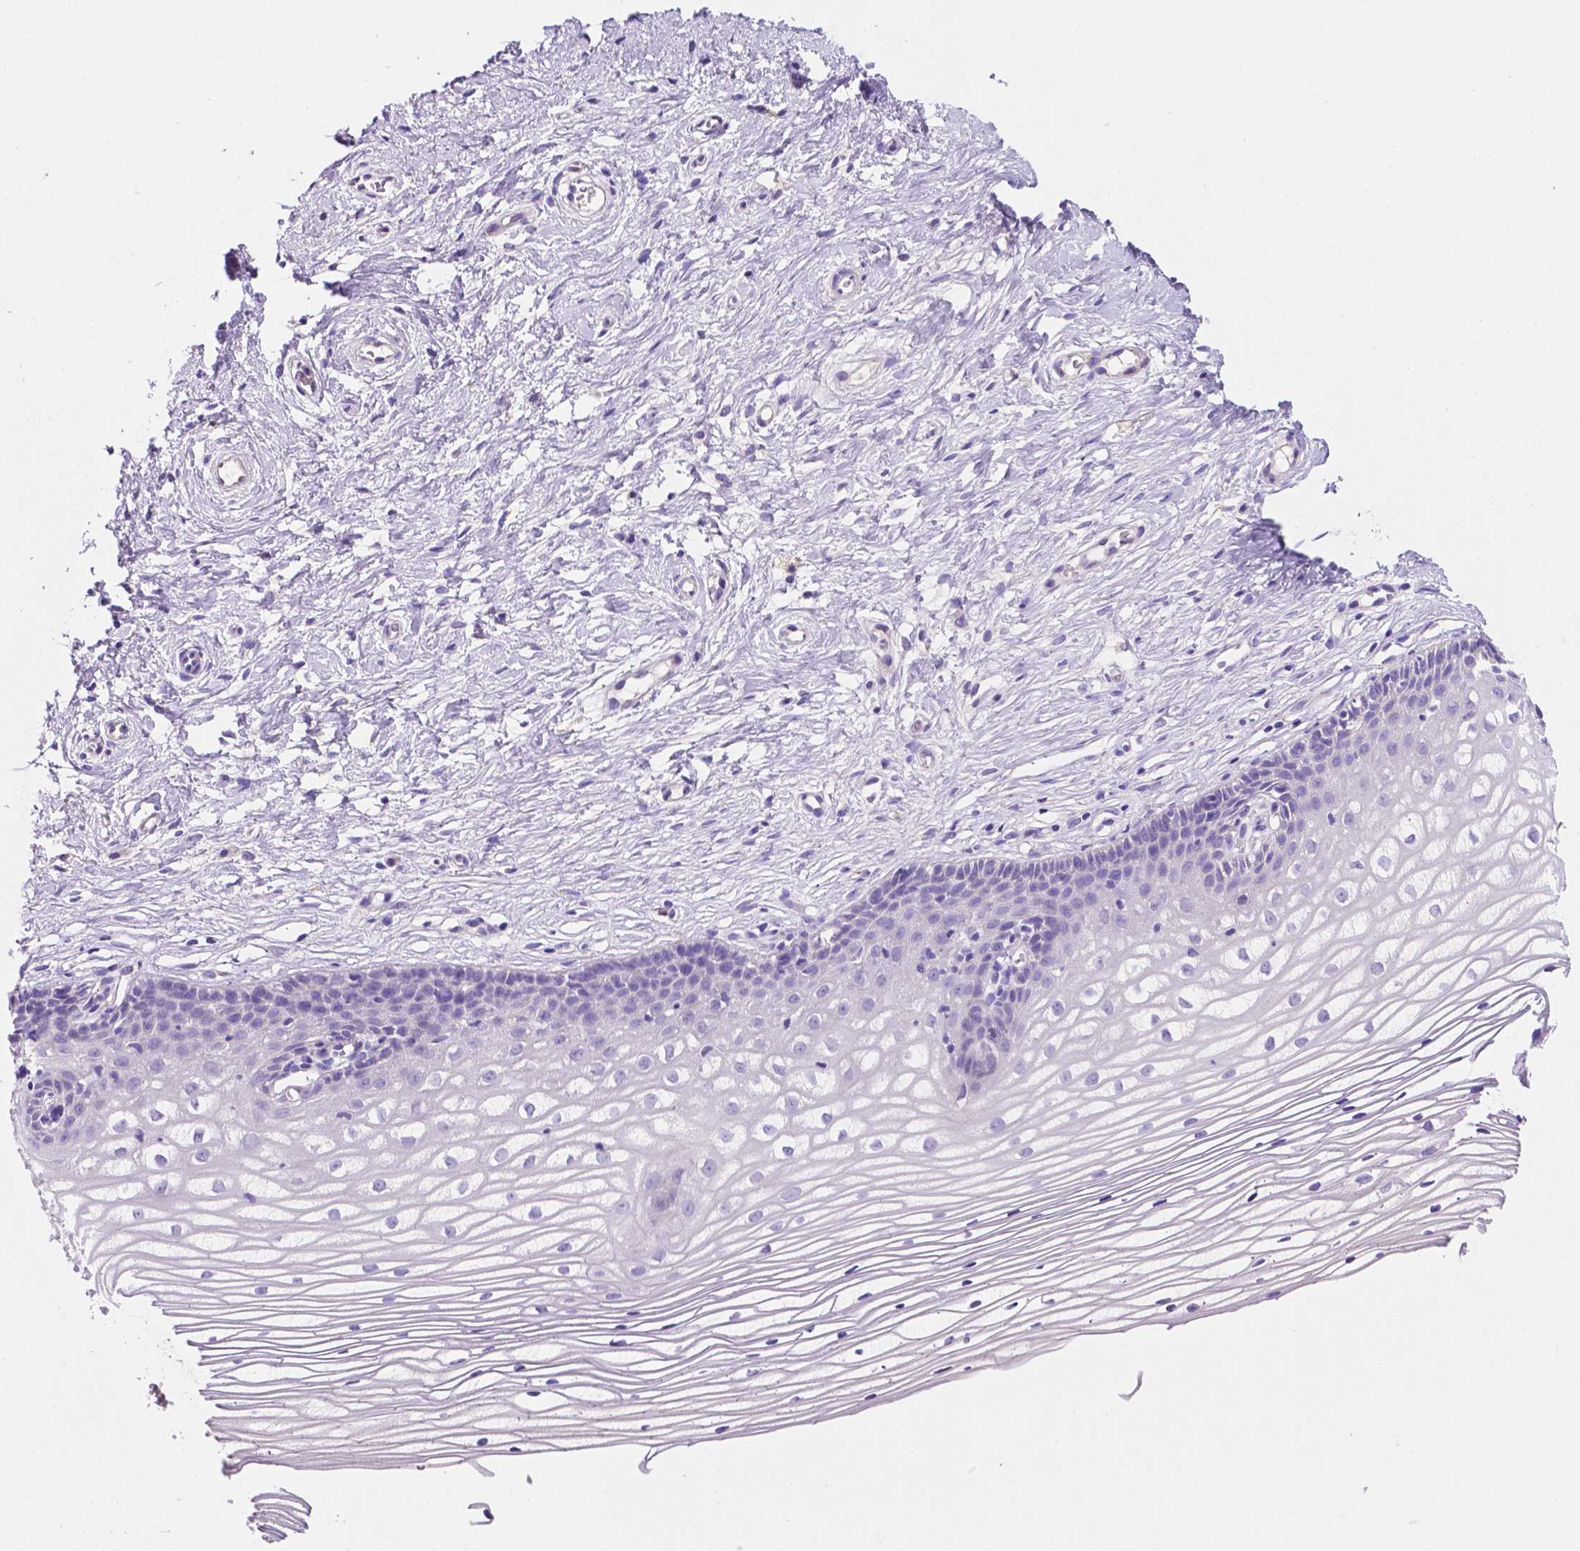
{"staining": {"intensity": "negative", "quantity": "none", "location": "none"}, "tissue": "cervix", "cell_type": "Glandular cells", "image_type": "normal", "snomed": [{"axis": "morphology", "description": "Normal tissue, NOS"}, {"axis": "topography", "description": "Cervix"}], "caption": "This is an immunohistochemistry (IHC) micrograph of normal human cervix. There is no staining in glandular cells.", "gene": "CEACAM7", "patient": {"sex": "female", "age": 40}}